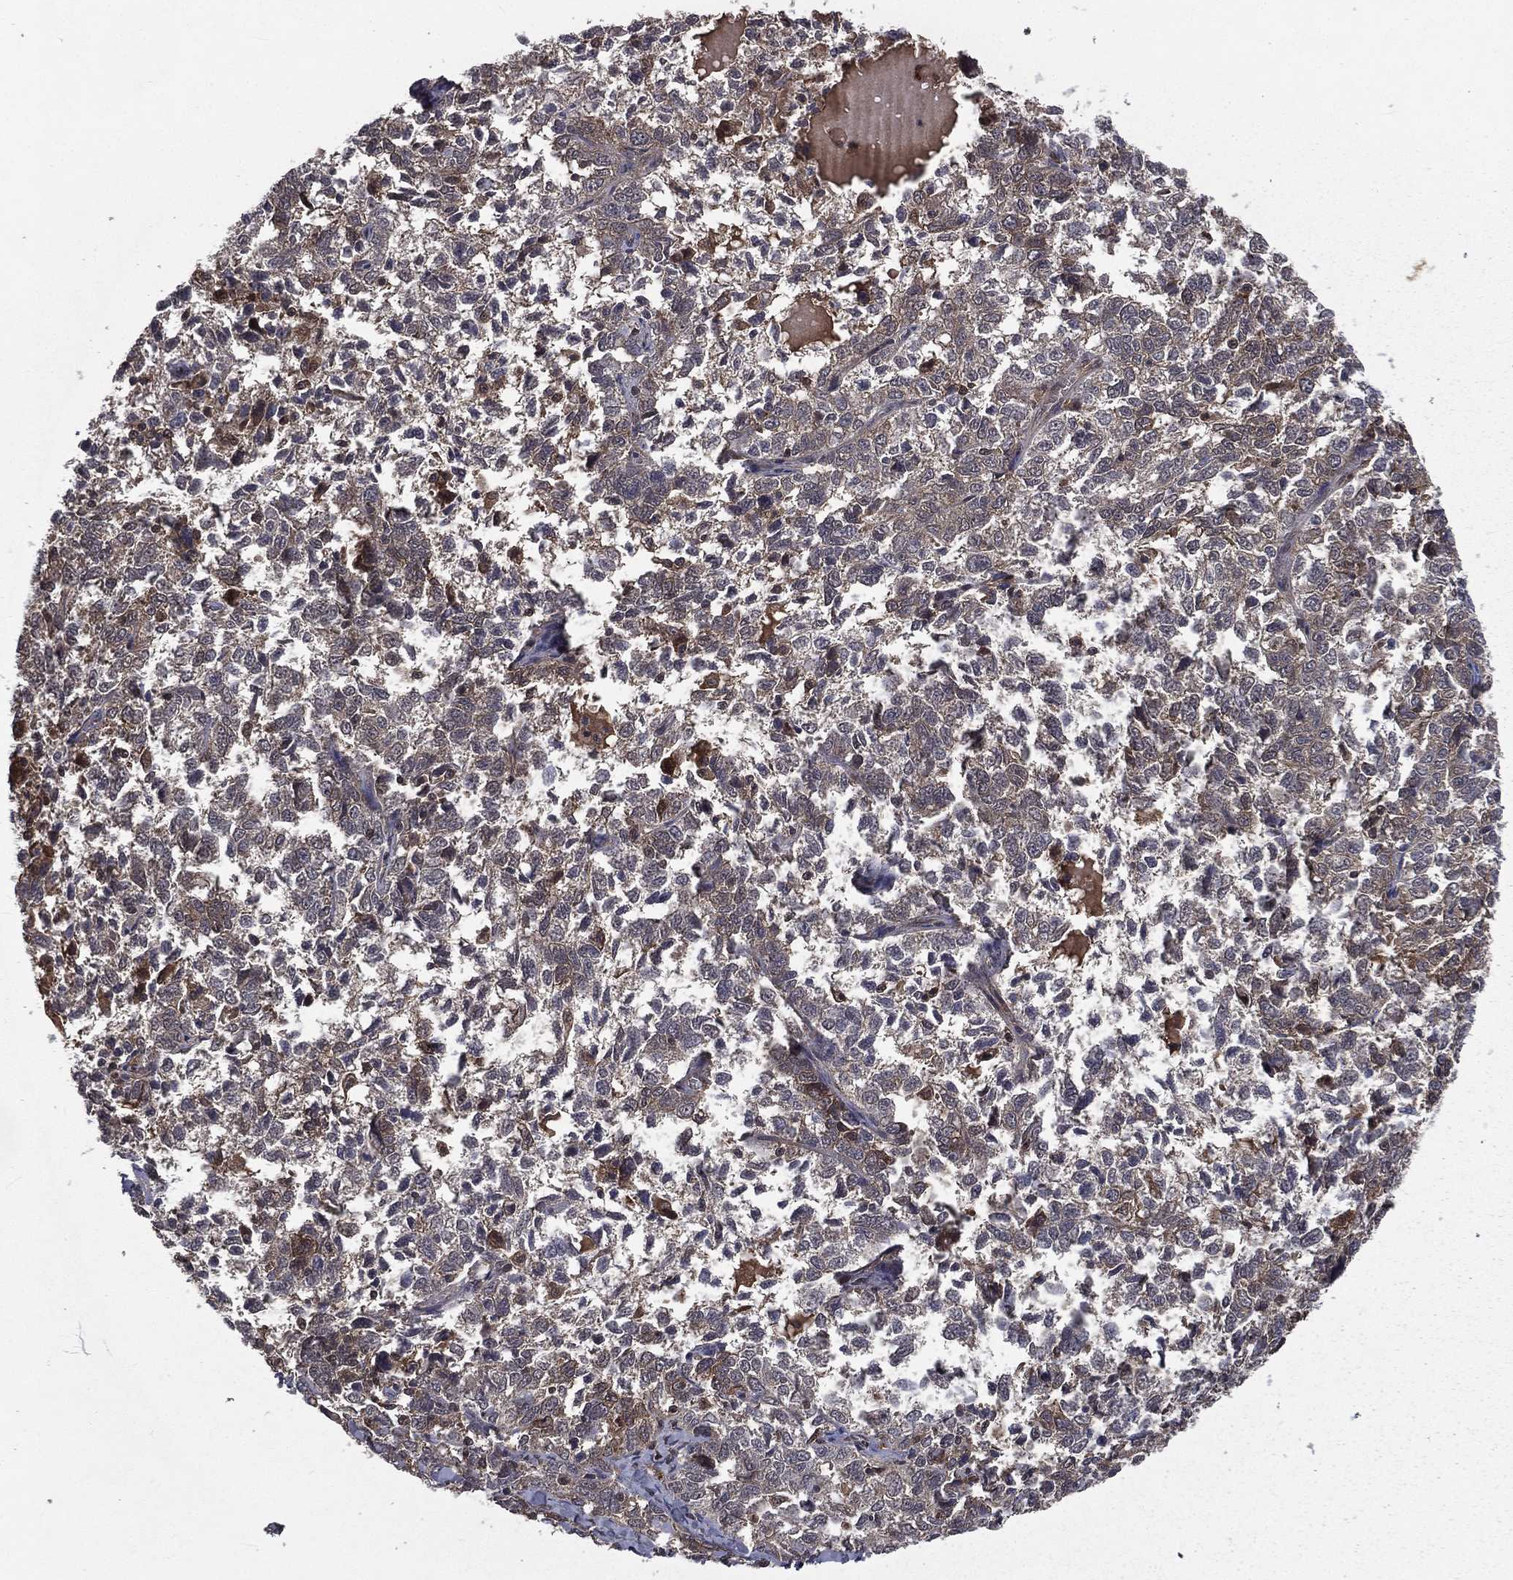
{"staining": {"intensity": "negative", "quantity": "none", "location": "none"}, "tissue": "ovarian cancer", "cell_type": "Tumor cells", "image_type": "cancer", "snomed": [{"axis": "morphology", "description": "Cystadenocarcinoma, serous, NOS"}, {"axis": "topography", "description": "Ovary"}], "caption": "Ovarian serous cystadenocarcinoma stained for a protein using immunohistochemistry (IHC) displays no staining tumor cells.", "gene": "FGD1", "patient": {"sex": "female", "age": 71}}